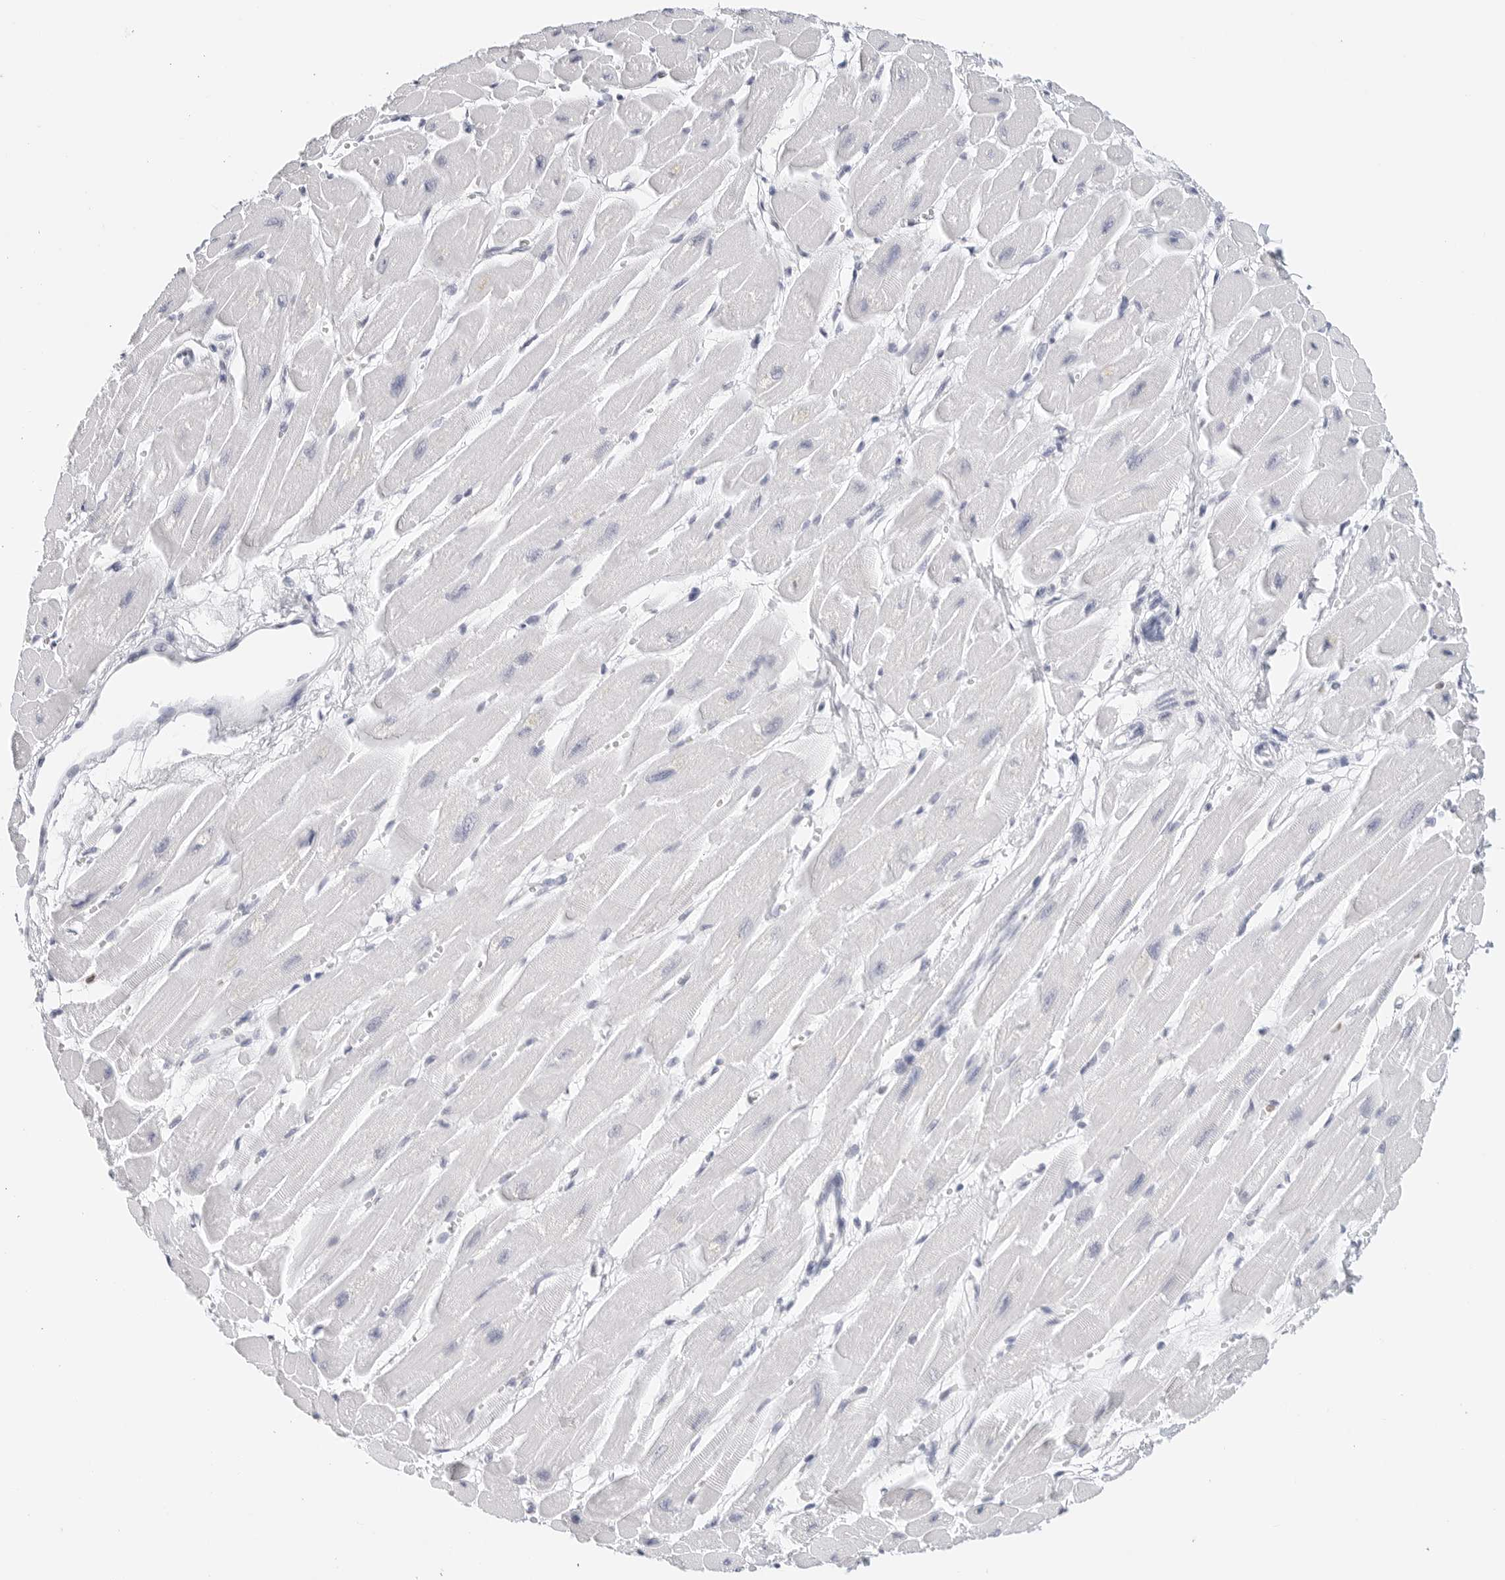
{"staining": {"intensity": "negative", "quantity": "none", "location": "none"}, "tissue": "heart muscle", "cell_type": "Cardiomyocytes", "image_type": "normal", "snomed": [{"axis": "morphology", "description": "Normal tissue, NOS"}, {"axis": "topography", "description": "Heart"}], "caption": "A high-resolution image shows immunohistochemistry staining of unremarkable heart muscle, which exhibits no significant positivity in cardiomyocytes. The staining is performed using DAB brown chromogen with nuclei counter-stained in using hematoxylin.", "gene": "SLC9A3R1", "patient": {"sex": "female", "age": 54}}